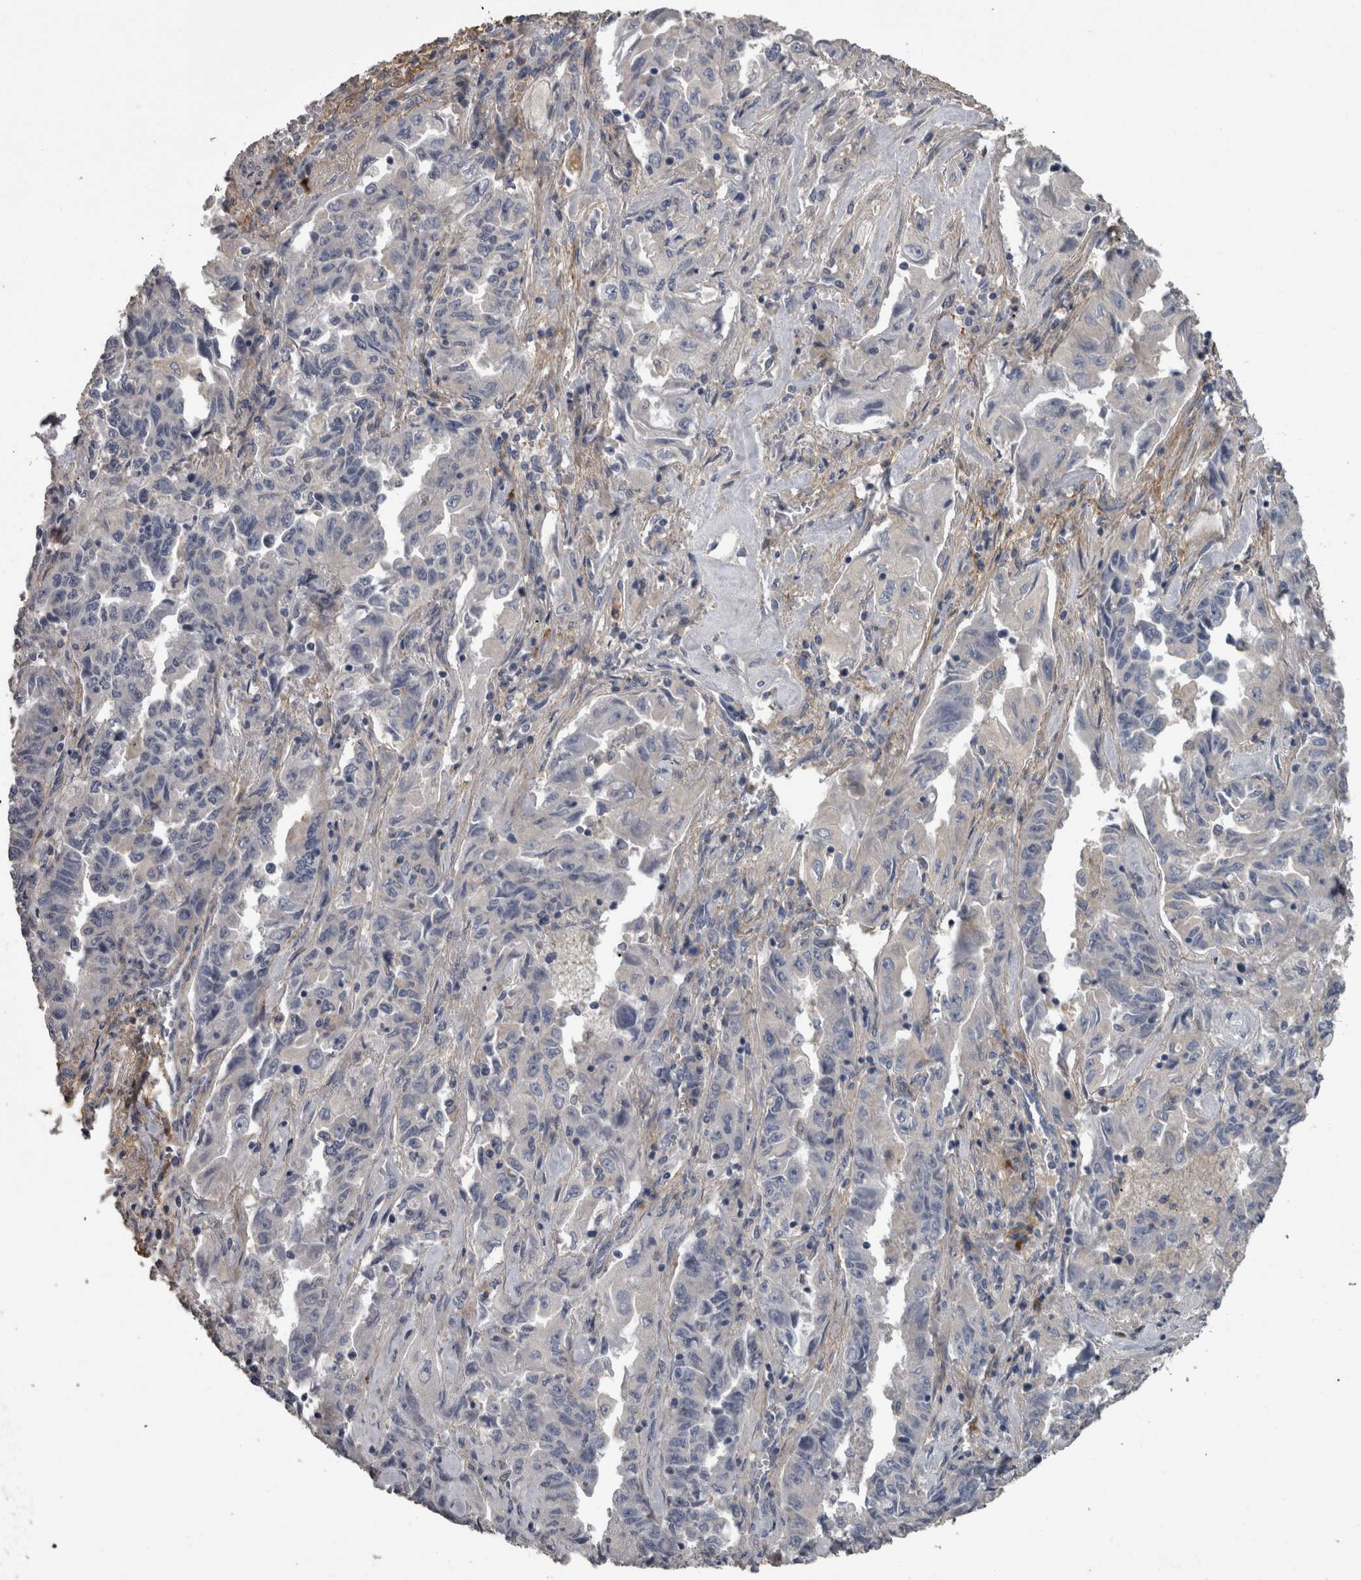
{"staining": {"intensity": "negative", "quantity": "none", "location": "none"}, "tissue": "lung cancer", "cell_type": "Tumor cells", "image_type": "cancer", "snomed": [{"axis": "morphology", "description": "Adenocarcinoma, NOS"}, {"axis": "topography", "description": "Lung"}], "caption": "An immunohistochemistry (IHC) micrograph of lung adenocarcinoma is shown. There is no staining in tumor cells of lung adenocarcinoma.", "gene": "EFEMP2", "patient": {"sex": "female", "age": 51}}